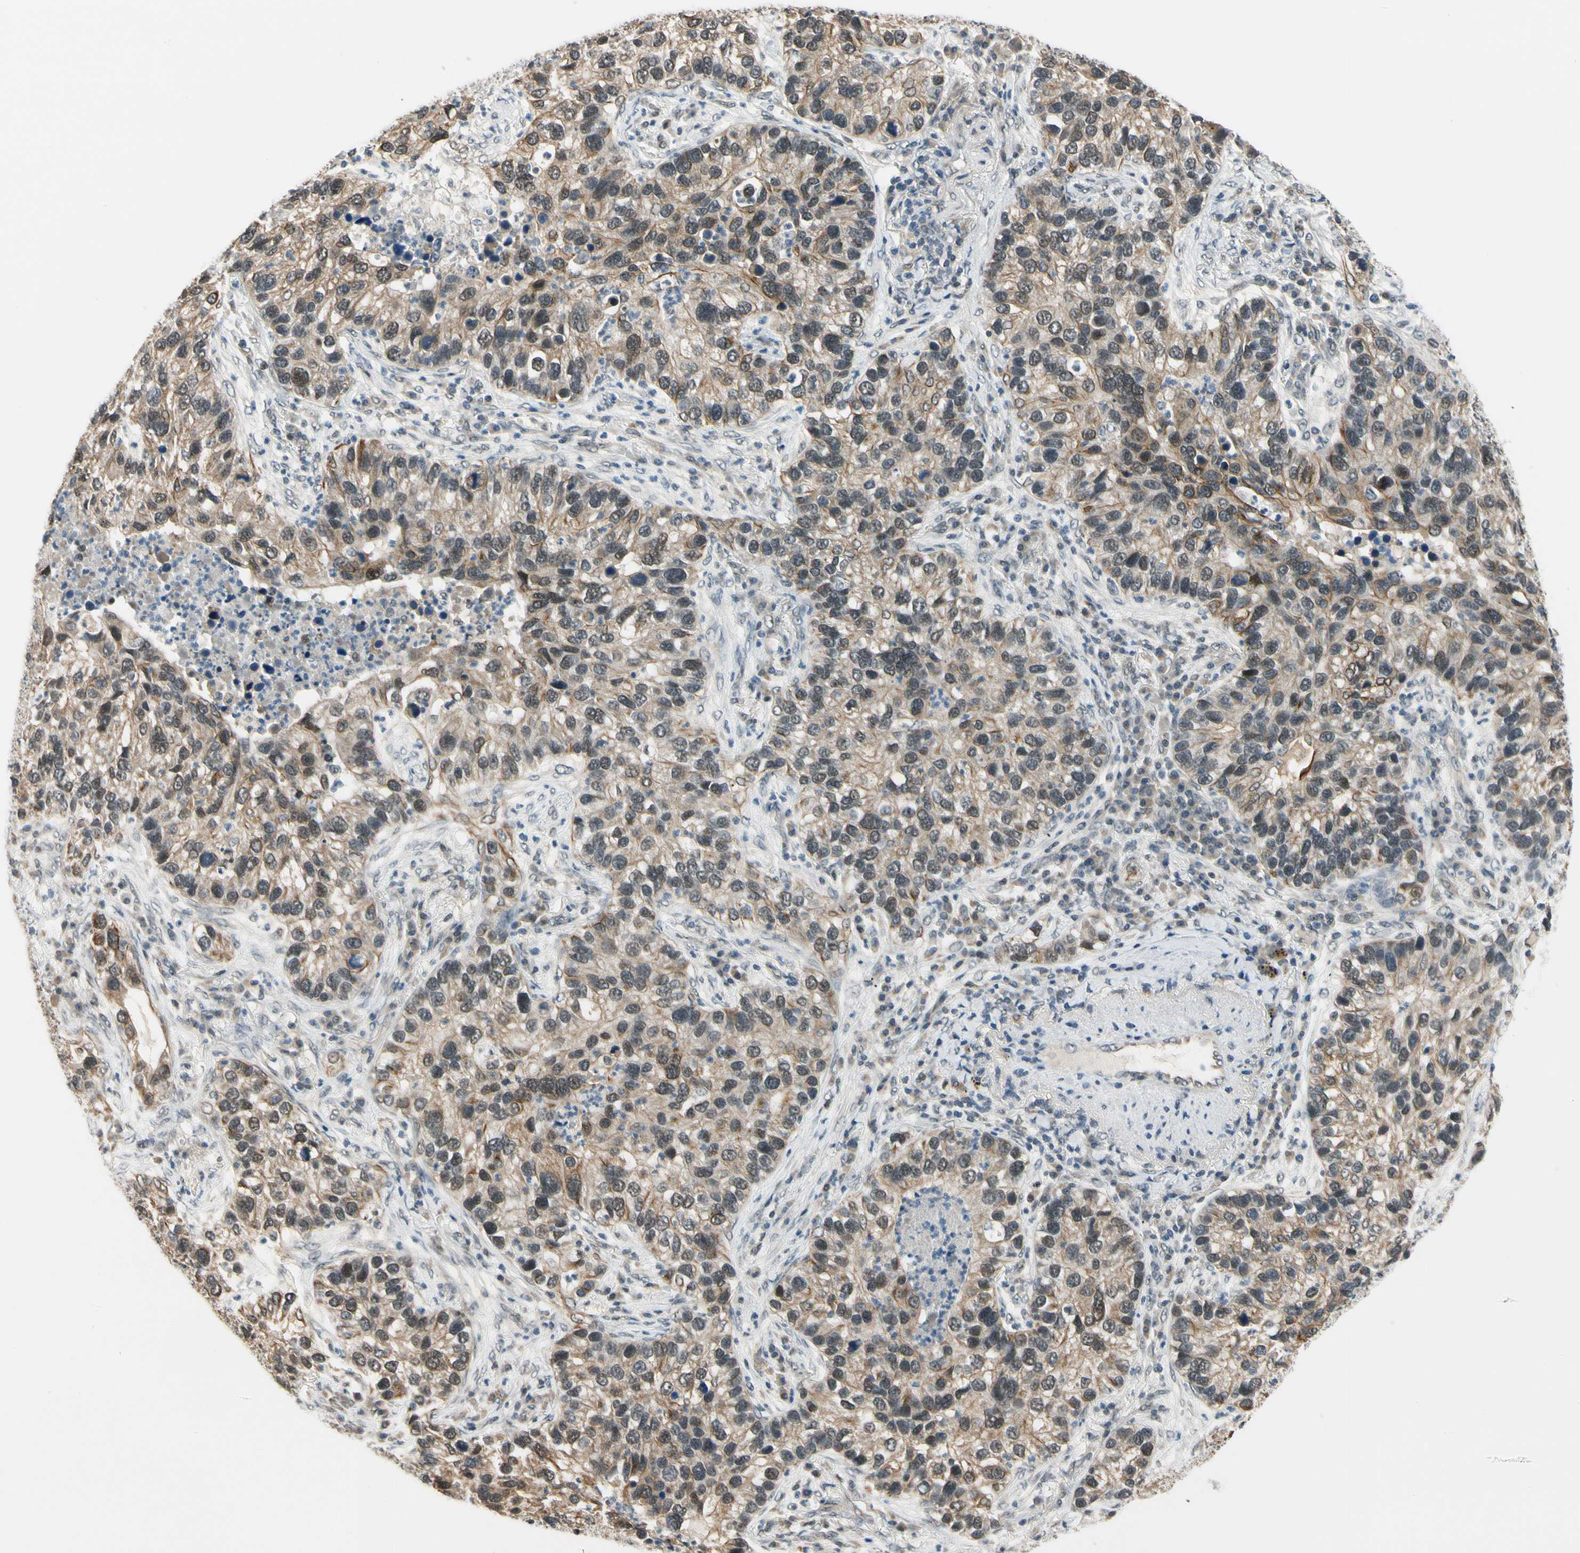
{"staining": {"intensity": "moderate", "quantity": ">75%", "location": "cytoplasmic/membranous"}, "tissue": "lung cancer", "cell_type": "Tumor cells", "image_type": "cancer", "snomed": [{"axis": "morphology", "description": "Normal tissue, NOS"}, {"axis": "morphology", "description": "Adenocarcinoma, NOS"}, {"axis": "topography", "description": "Bronchus"}, {"axis": "topography", "description": "Lung"}], "caption": "IHC of human lung adenocarcinoma exhibits medium levels of moderate cytoplasmic/membranous staining in about >75% of tumor cells.", "gene": "TAF12", "patient": {"sex": "male", "age": 54}}